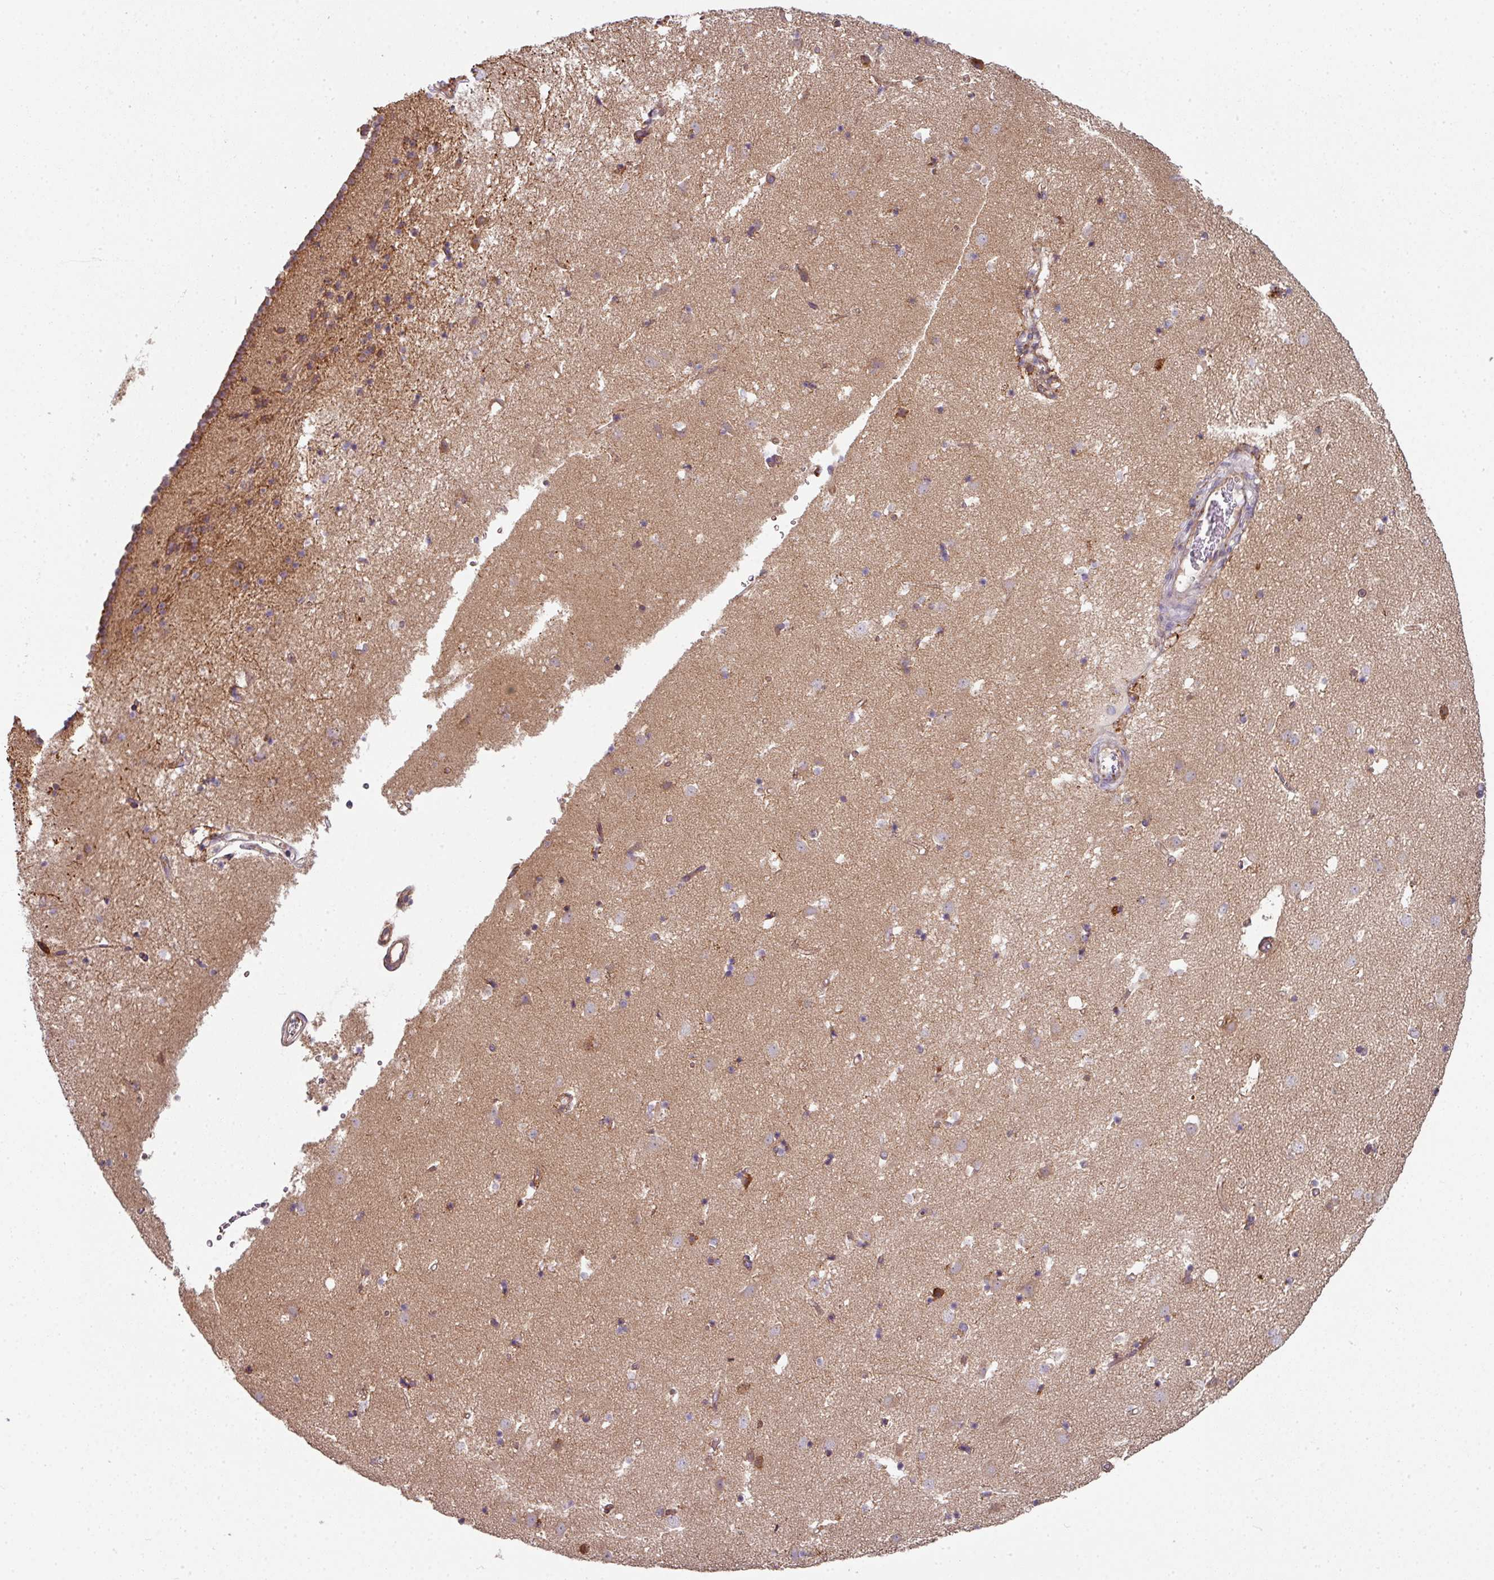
{"staining": {"intensity": "moderate", "quantity": "25%-75%", "location": "cytoplasmic/membranous"}, "tissue": "caudate", "cell_type": "Glial cells", "image_type": "normal", "snomed": [{"axis": "morphology", "description": "Normal tissue, NOS"}, {"axis": "topography", "description": "Lateral ventricle wall"}], "caption": "Glial cells show medium levels of moderate cytoplasmic/membranous positivity in about 25%-75% of cells in benign caudate. The staining was performed using DAB (3,3'-diaminobenzidine), with brown indicating positive protein expression. Nuclei are stained blue with hematoxylin.", "gene": "FAT4", "patient": {"sex": "male", "age": 58}}